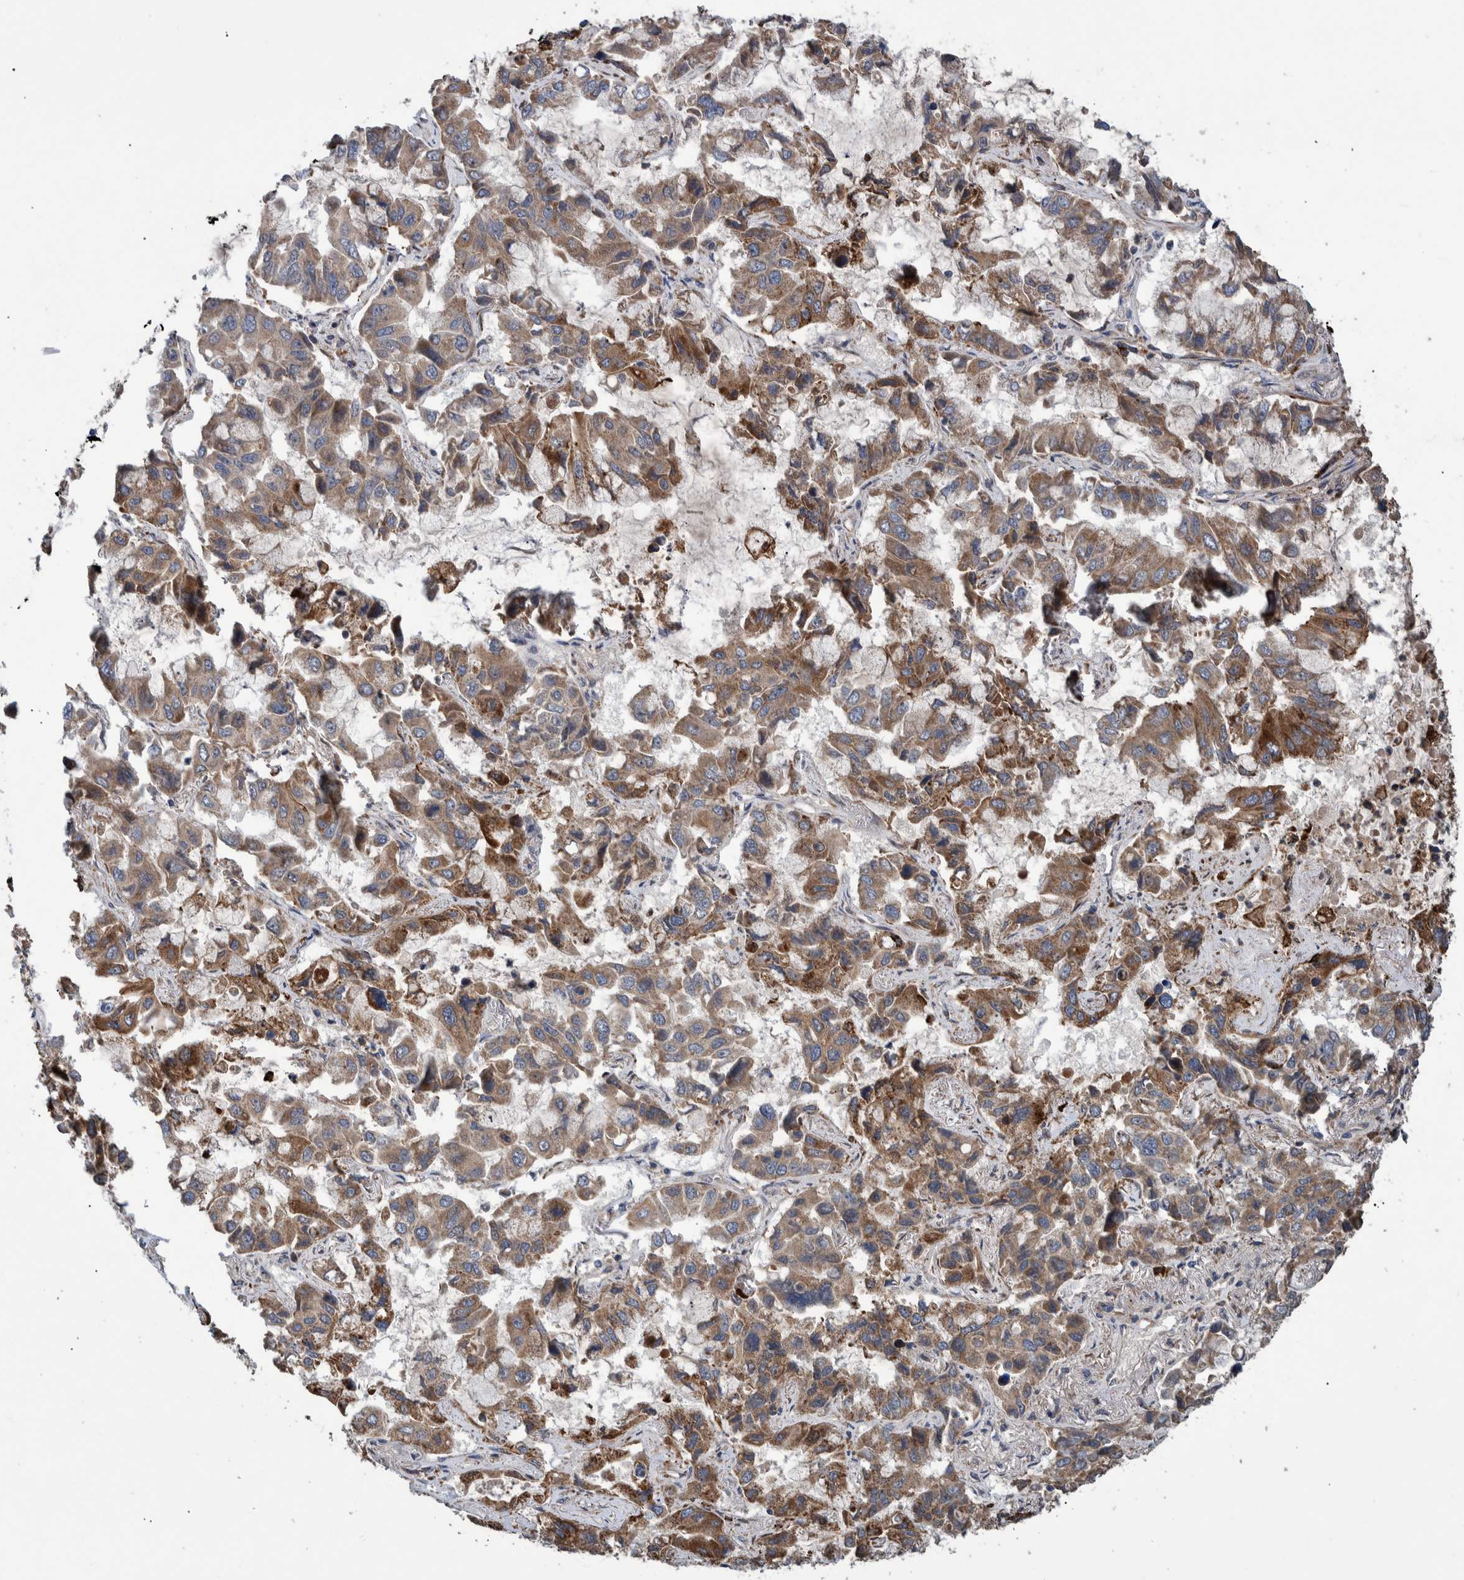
{"staining": {"intensity": "moderate", "quantity": ">75%", "location": "cytoplasmic/membranous"}, "tissue": "lung cancer", "cell_type": "Tumor cells", "image_type": "cancer", "snomed": [{"axis": "morphology", "description": "Adenocarcinoma, NOS"}, {"axis": "topography", "description": "Lung"}], "caption": "Immunohistochemistry (IHC) micrograph of lung adenocarcinoma stained for a protein (brown), which demonstrates medium levels of moderate cytoplasmic/membranous staining in about >75% of tumor cells.", "gene": "B3GNTL1", "patient": {"sex": "male", "age": 64}}